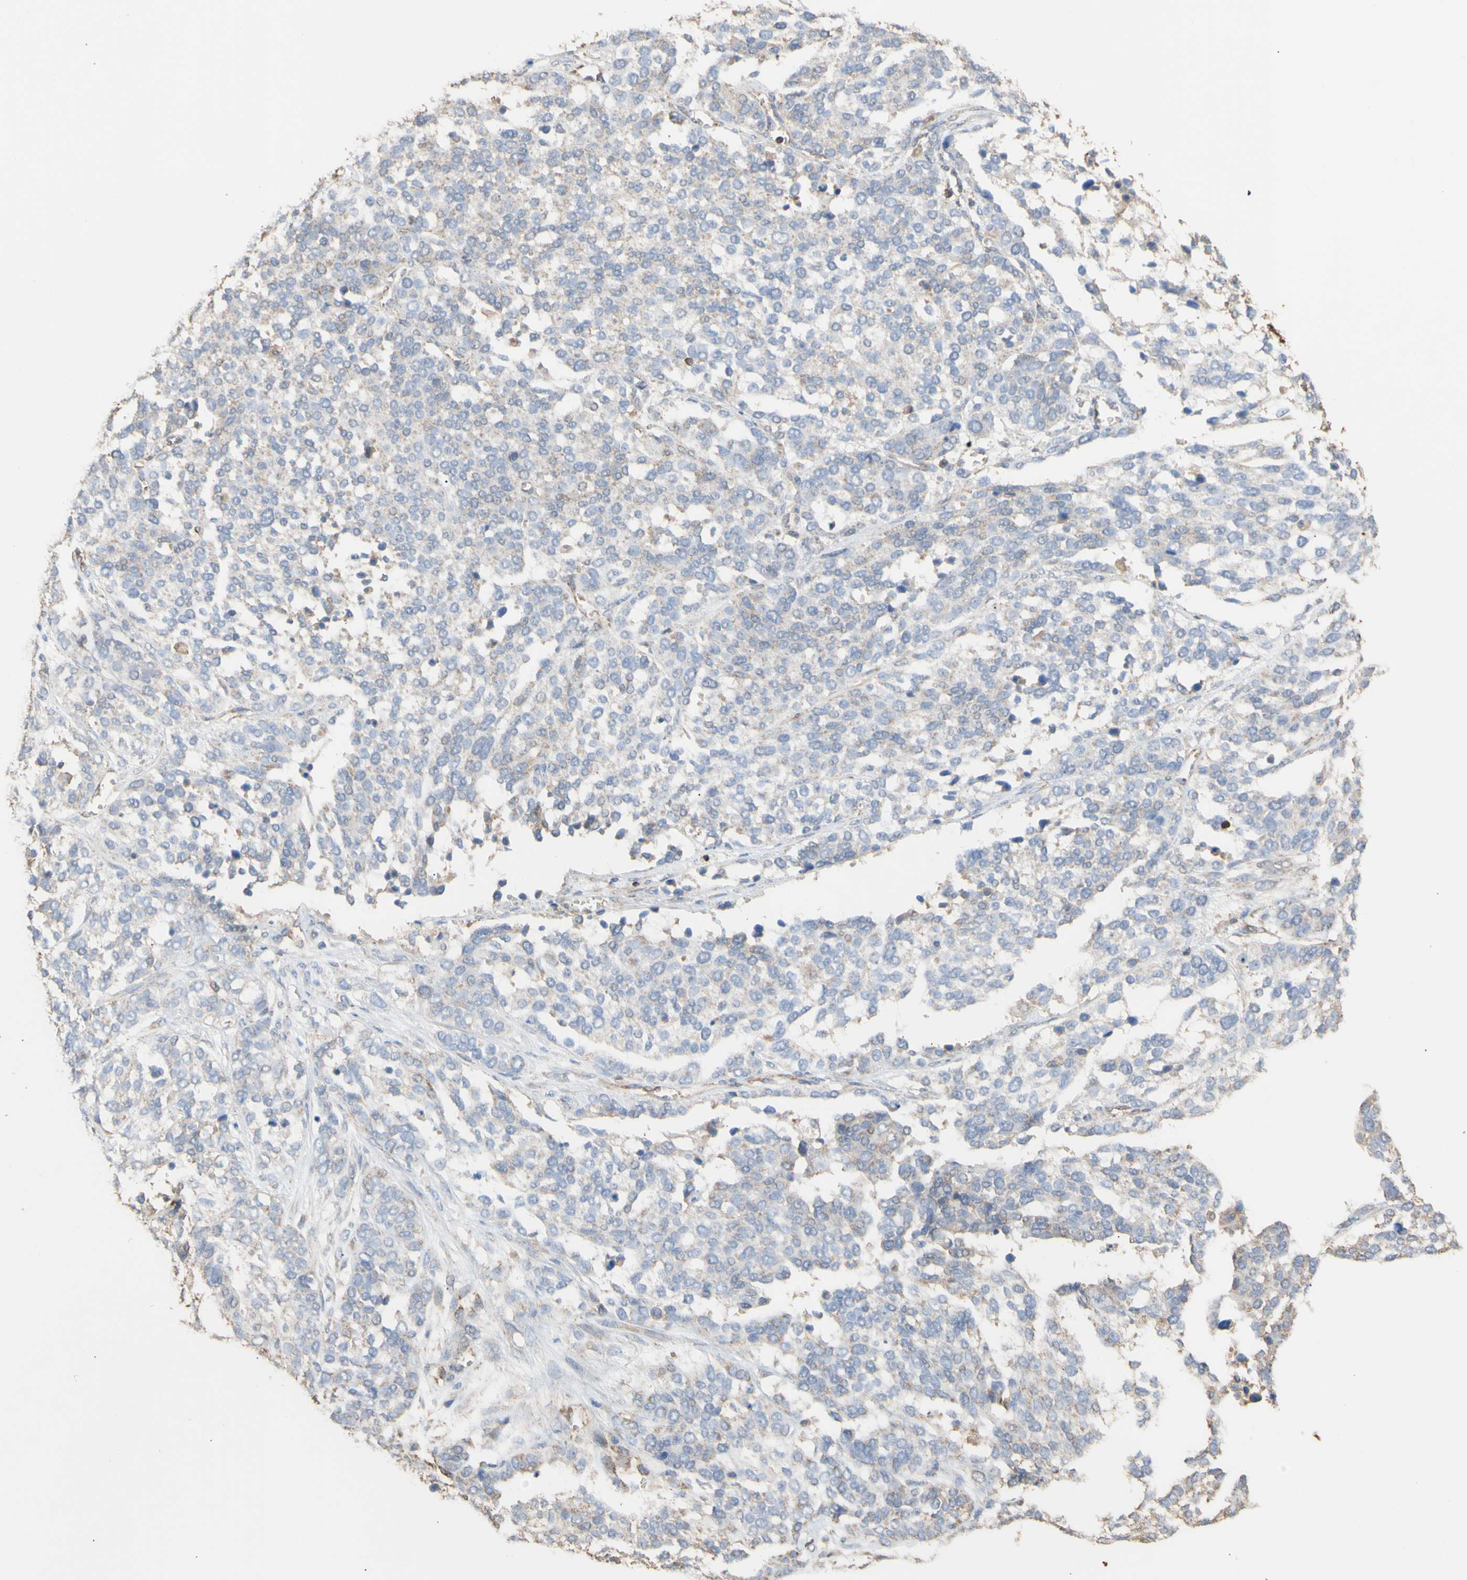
{"staining": {"intensity": "weak", "quantity": ">75%", "location": "cytoplasmic/membranous"}, "tissue": "ovarian cancer", "cell_type": "Tumor cells", "image_type": "cancer", "snomed": [{"axis": "morphology", "description": "Cystadenocarcinoma, serous, NOS"}, {"axis": "topography", "description": "Ovary"}], "caption": "Immunohistochemistry (IHC) photomicrograph of neoplastic tissue: human ovarian cancer stained using IHC exhibits low levels of weak protein expression localized specifically in the cytoplasmic/membranous of tumor cells, appearing as a cytoplasmic/membranous brown color.", "gene": "ALDH9A1", "patient": {"sex": "female", "age": 44}}